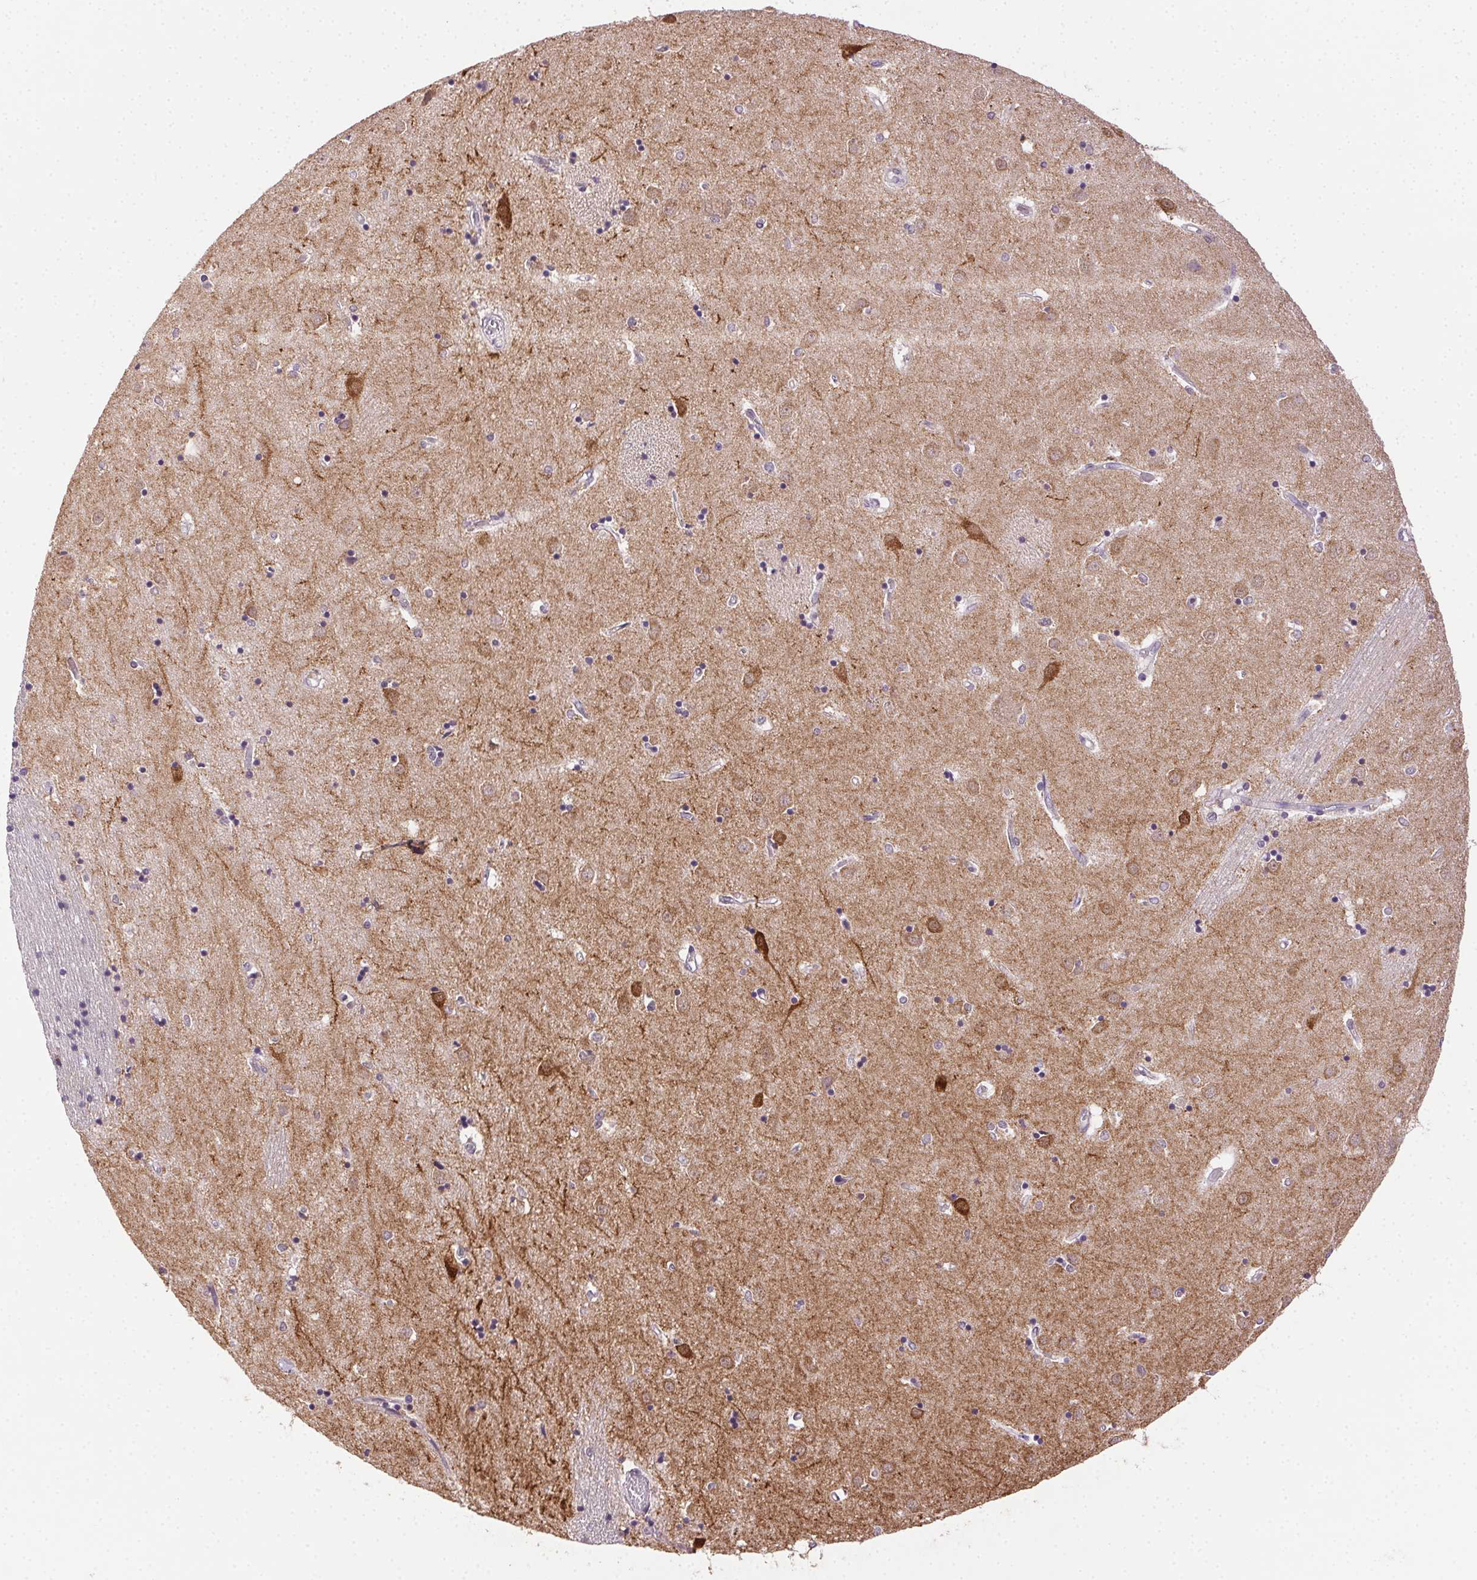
{"staining": {"intensity": "strong", "quantity": "25%-75%", "location": "cytoplasmic/membranous"}, "tissue": "caudate", "cell_type": "Glial cells", "image_type": "normal", "snomed": [{"axis": "morphology", "description": "Normal tissue, NOS"}, {"axis": "topography", "description": "Lateral ventricle wall"}], "caption": "A photomicrograph of caudate stained for a protein demonstrates strong cytoplasmic/membranous brown staining in glial cells.", "gene": "AKAP5", "patient": {"sex": "male", "age": 54}}